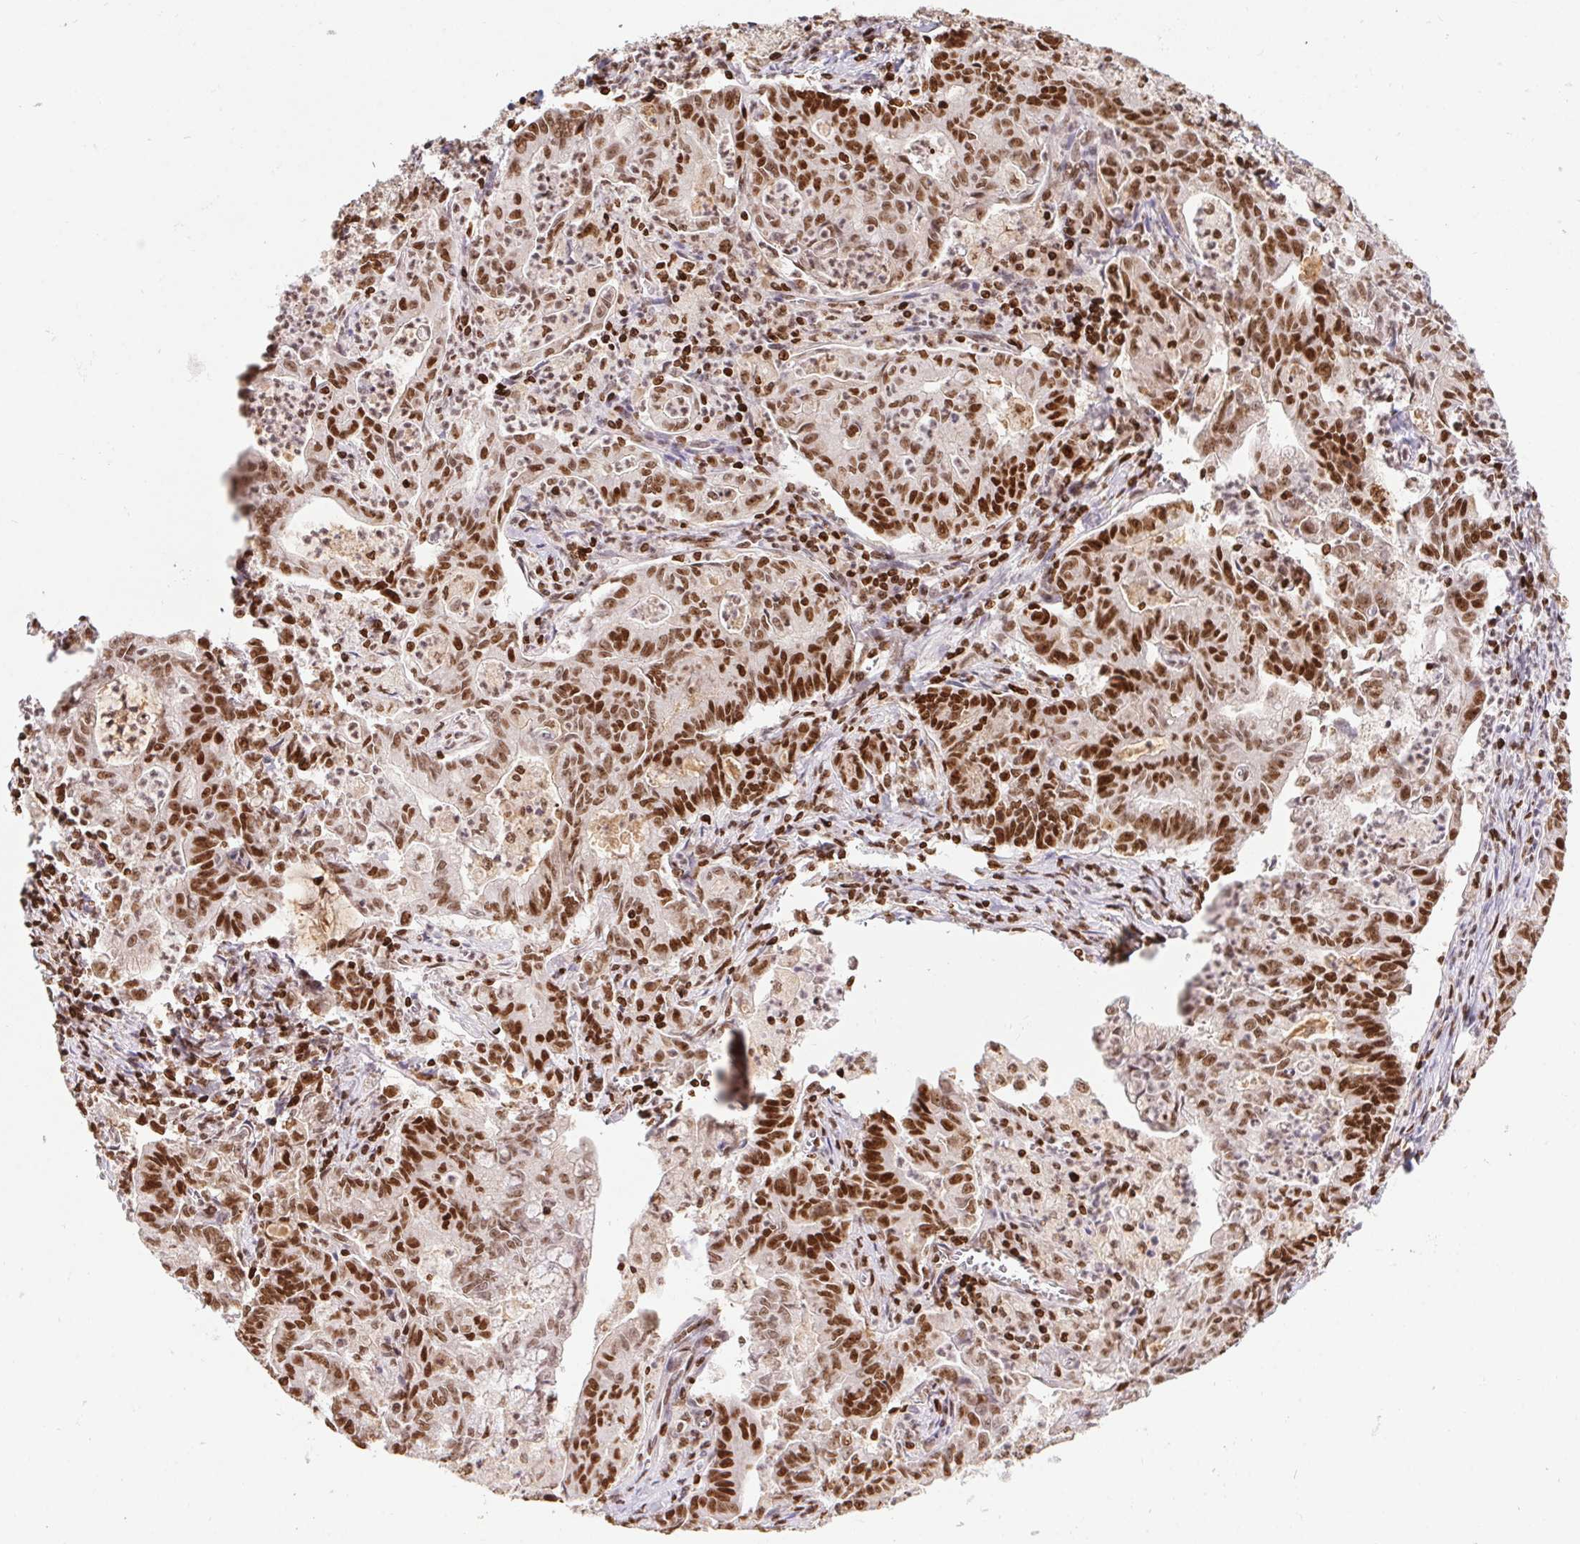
{"staining": {"intensity": "moderate", "quantity": ">75%", "location": "nuclear"}, "tissue": "stomach cancer", "cell_type": "Tumor cells", "image_type": "cancer", "snomed": [{"axis": "morphology", "description": "Adenocarcinoma, NOS"}, {"axis": "topography", "description": "Stomach, upper"}], "caption": "Immunohistochemistry micrograph of neoplastic tissue: human adenocarcinoma (stomach) stained using immunohistochemistry displays medium levels of moderate protein expression localized specifically in the nuclear of tumor cells, appearing as a nuclear brown color.", "gene": "POLD3", "patient": {"sex": "female", "age": 79}}